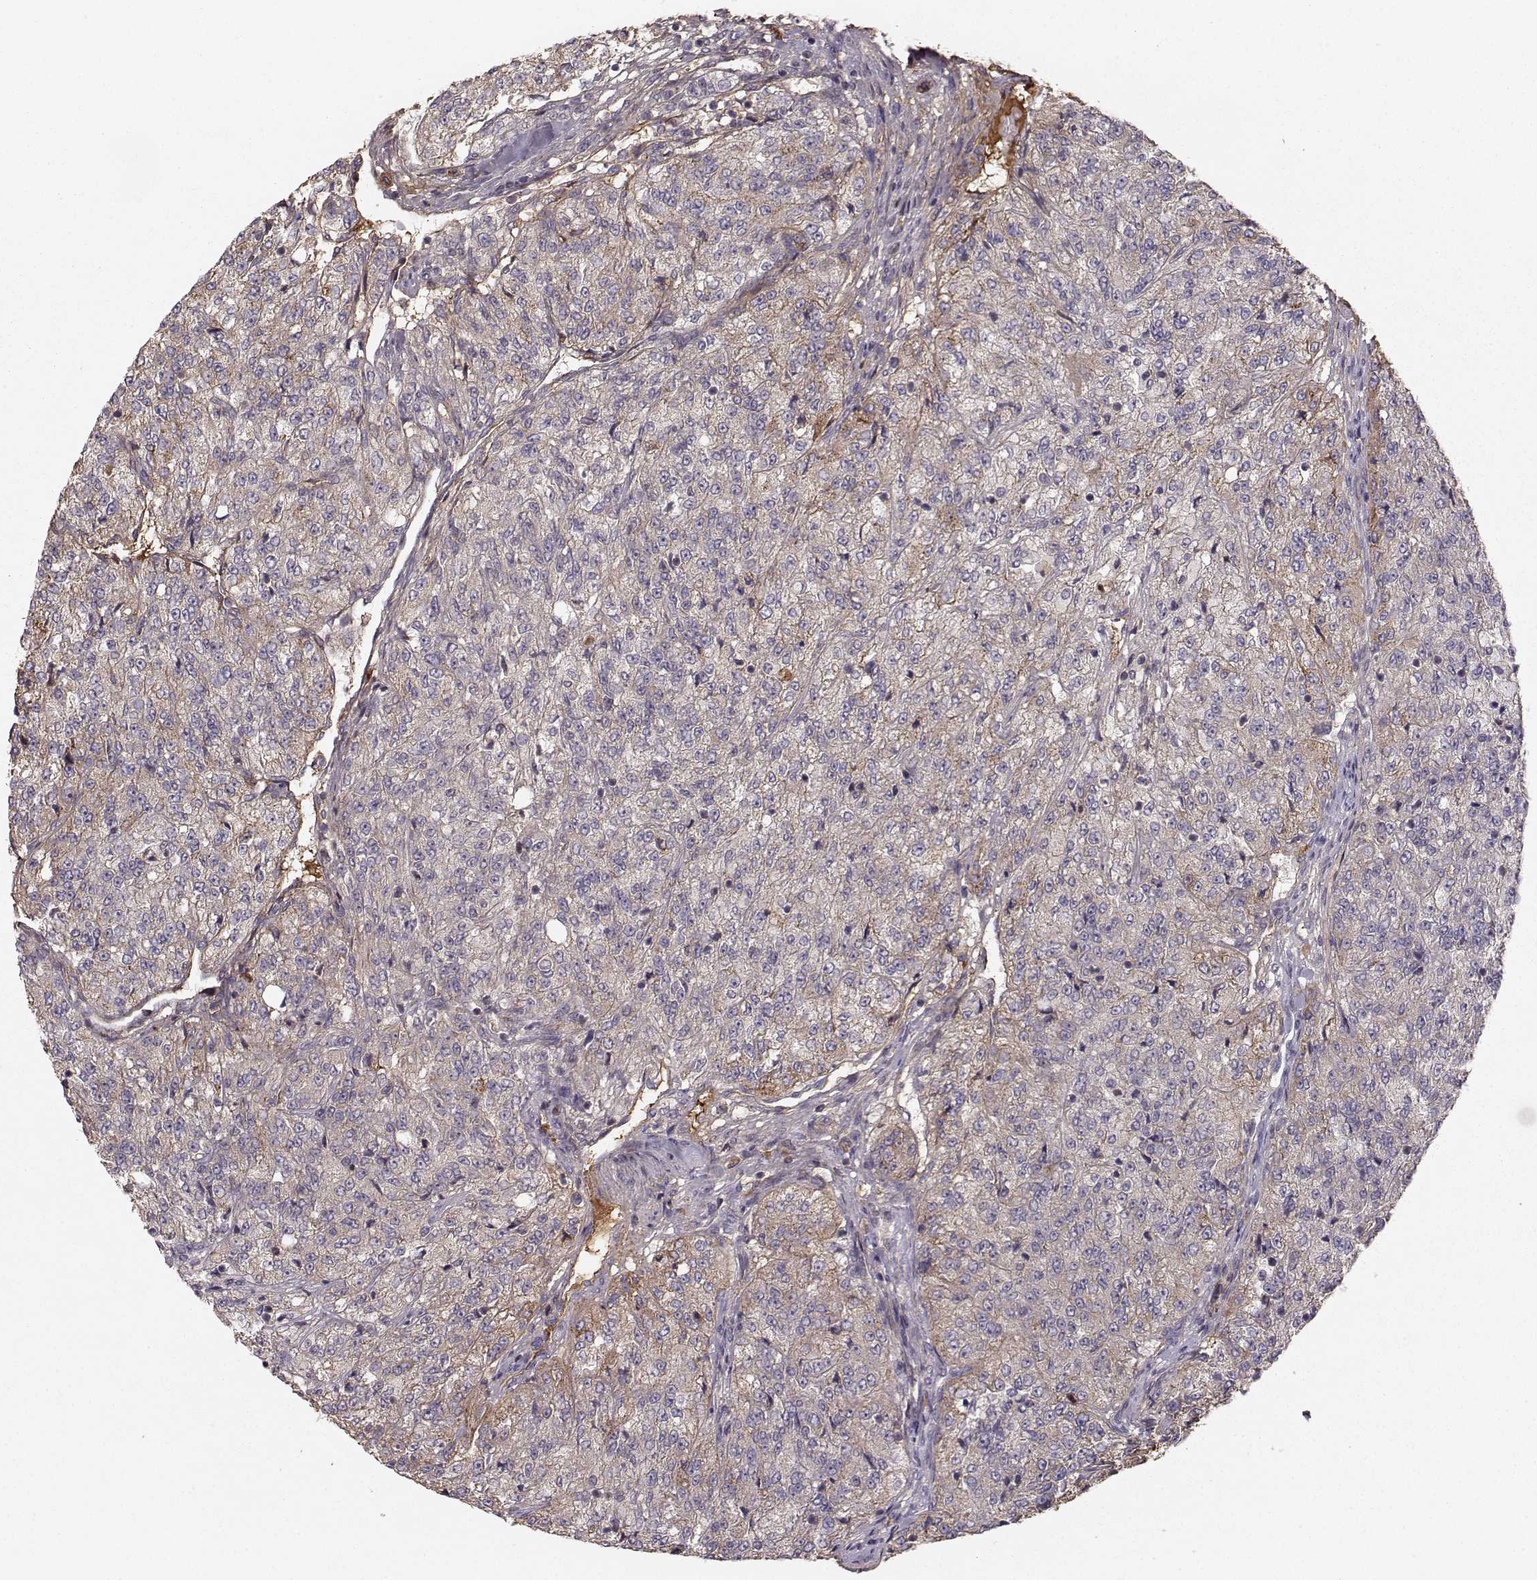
{"staining": {"intensity": "weak", "quantity": "<25%", "location": "cytoplasmic/membranous"}, "tissue": "renal cancer", "cell_type": "Tumor cells", "image_type": "cancer", "snomed": [{"axis": "morphology", "description": "Adenocarcinoma, NOS"}, {"axis": "topography", "description": "Kidney"}], "caption": "The micrograph displays no staining of tumor cells in renal cancer.", "gene": "WNT6", "patient": {"sex": "female", "age": 63}}